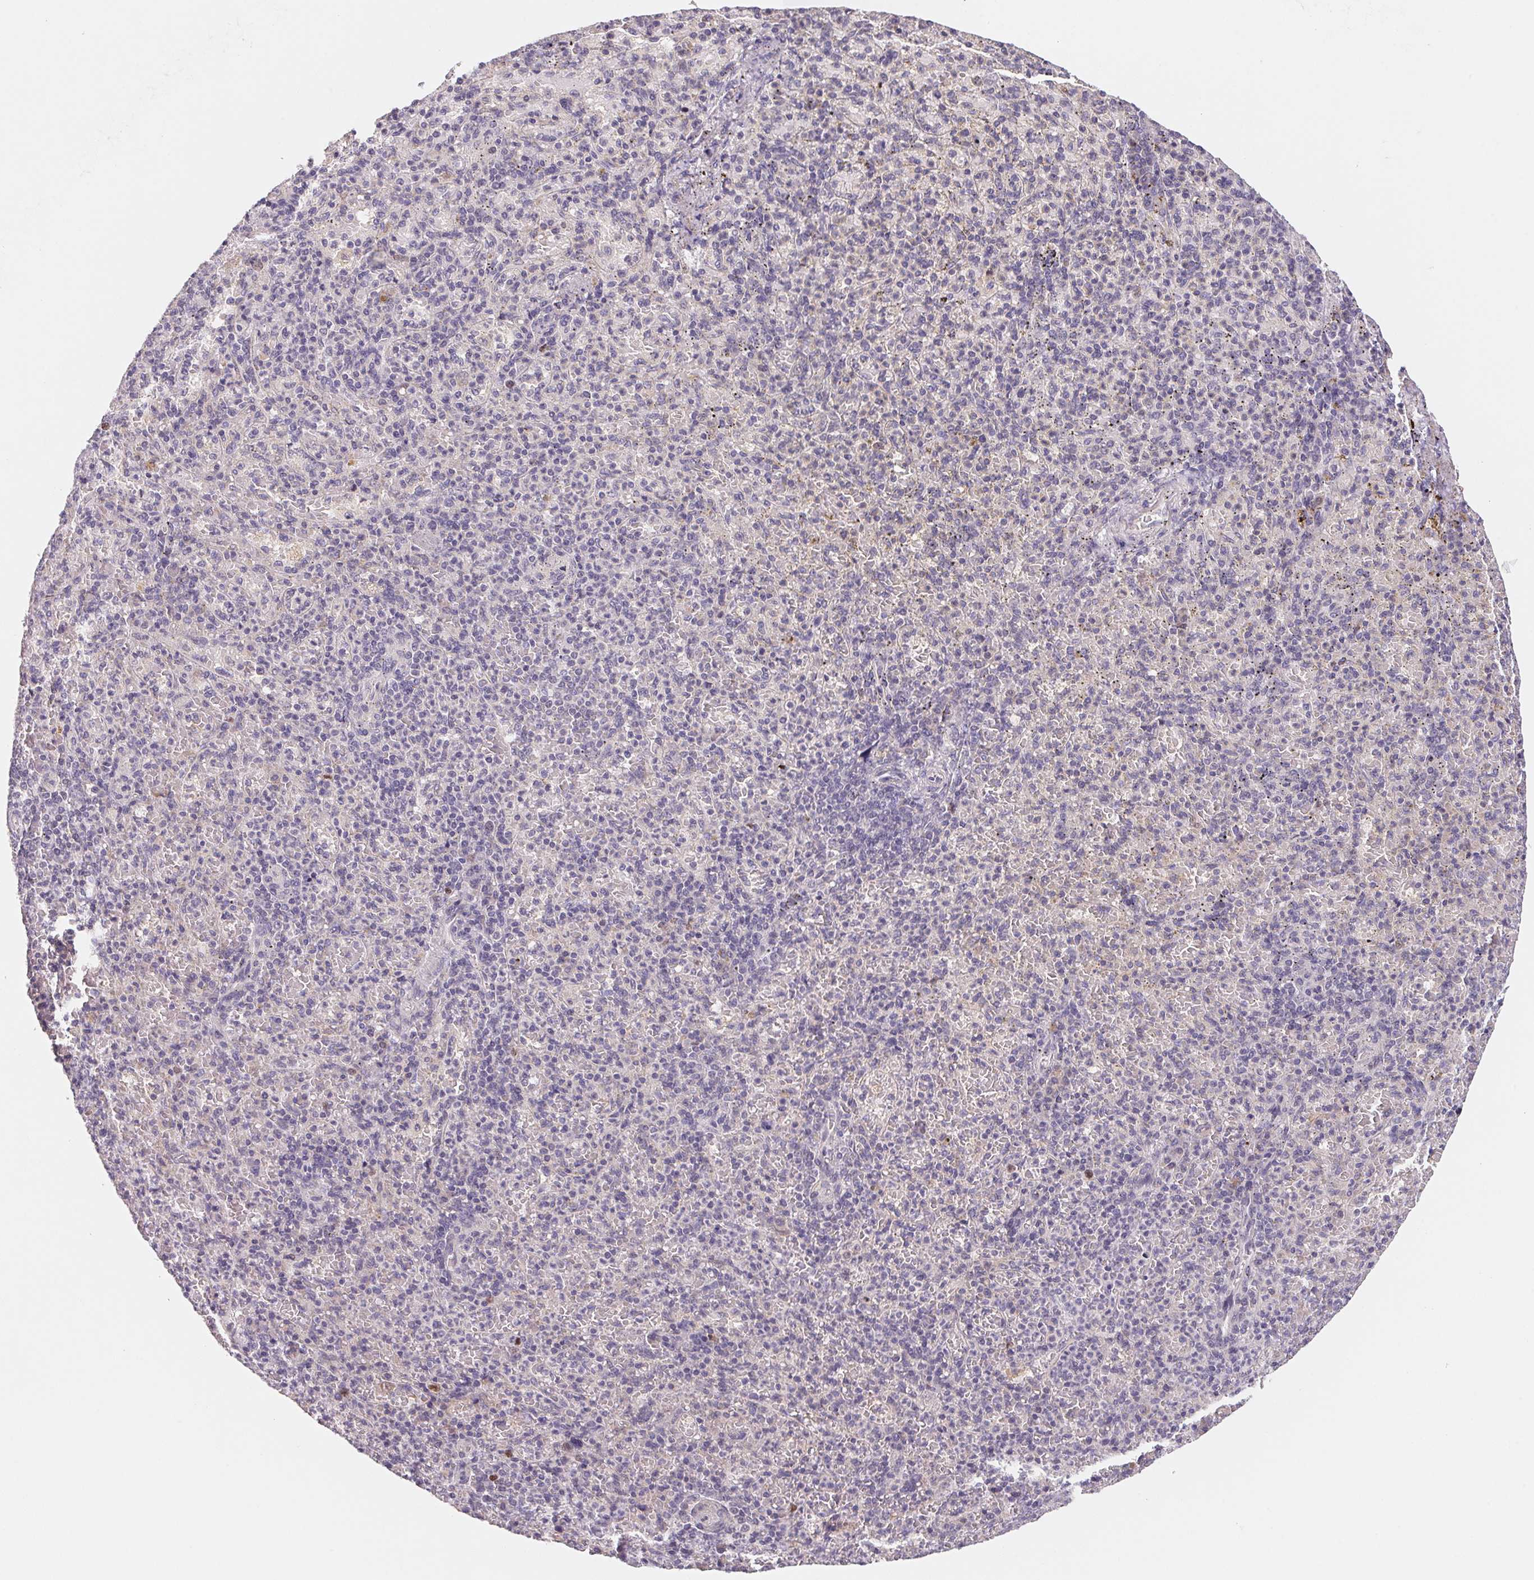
{"staining": {"intensity": "negative", "quantity": "none", "location": "none"}, "tissue": "spleen", "cell_type": "Cells in red pulp", "image_type": "normal", "snomed": [{"axis": "morphology", "description": "Normal tissue, NOS"}, {"axis": "topography", "description": "Spleen"}], "caption": "This is an immunohistochemistry photomicrograph of unremarkable human spleen. There is no expression in cells in red pulp.", "gene": "KIFC1", "patient": {"sex": "female", "age": 74}}